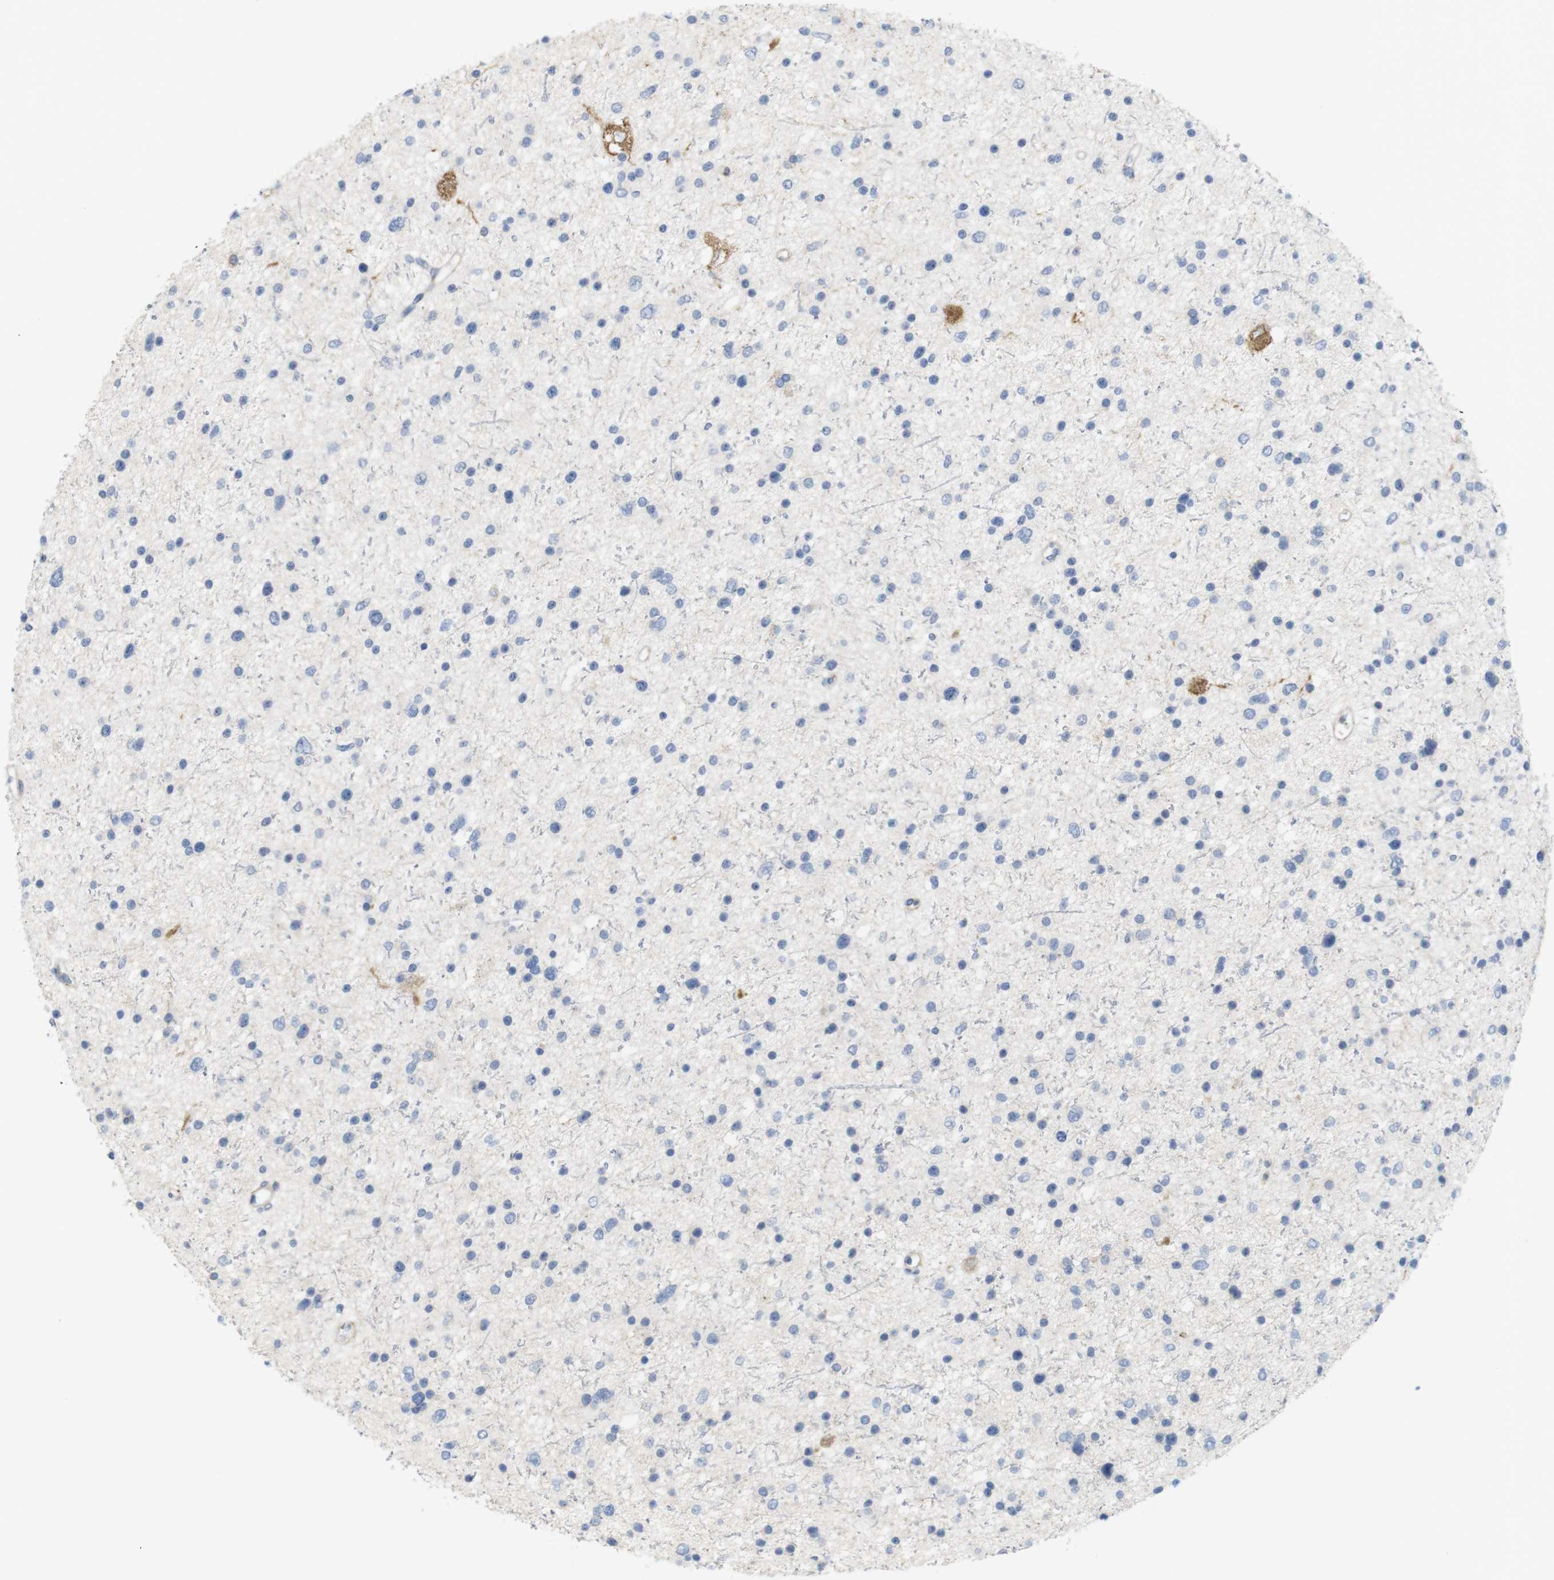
{"staining": {"intensity": "negative", "quantity": "none", "location": "none"}, "tissue": "glioma", "cell_type": "Tumor cells", "image_type": "cancer", "snomed": [{"axis": "morphology", "description": "Glioma, malignant, Low grade"}, {"axis": "topography", "description": "Brain"}], "caption": "Photomicrograph shows no protein positivity in tumor cells of malignant glioma (low-grade) tissue.", "gene": "ITPR1", "patient": {"sex": "female", "age": 37}}